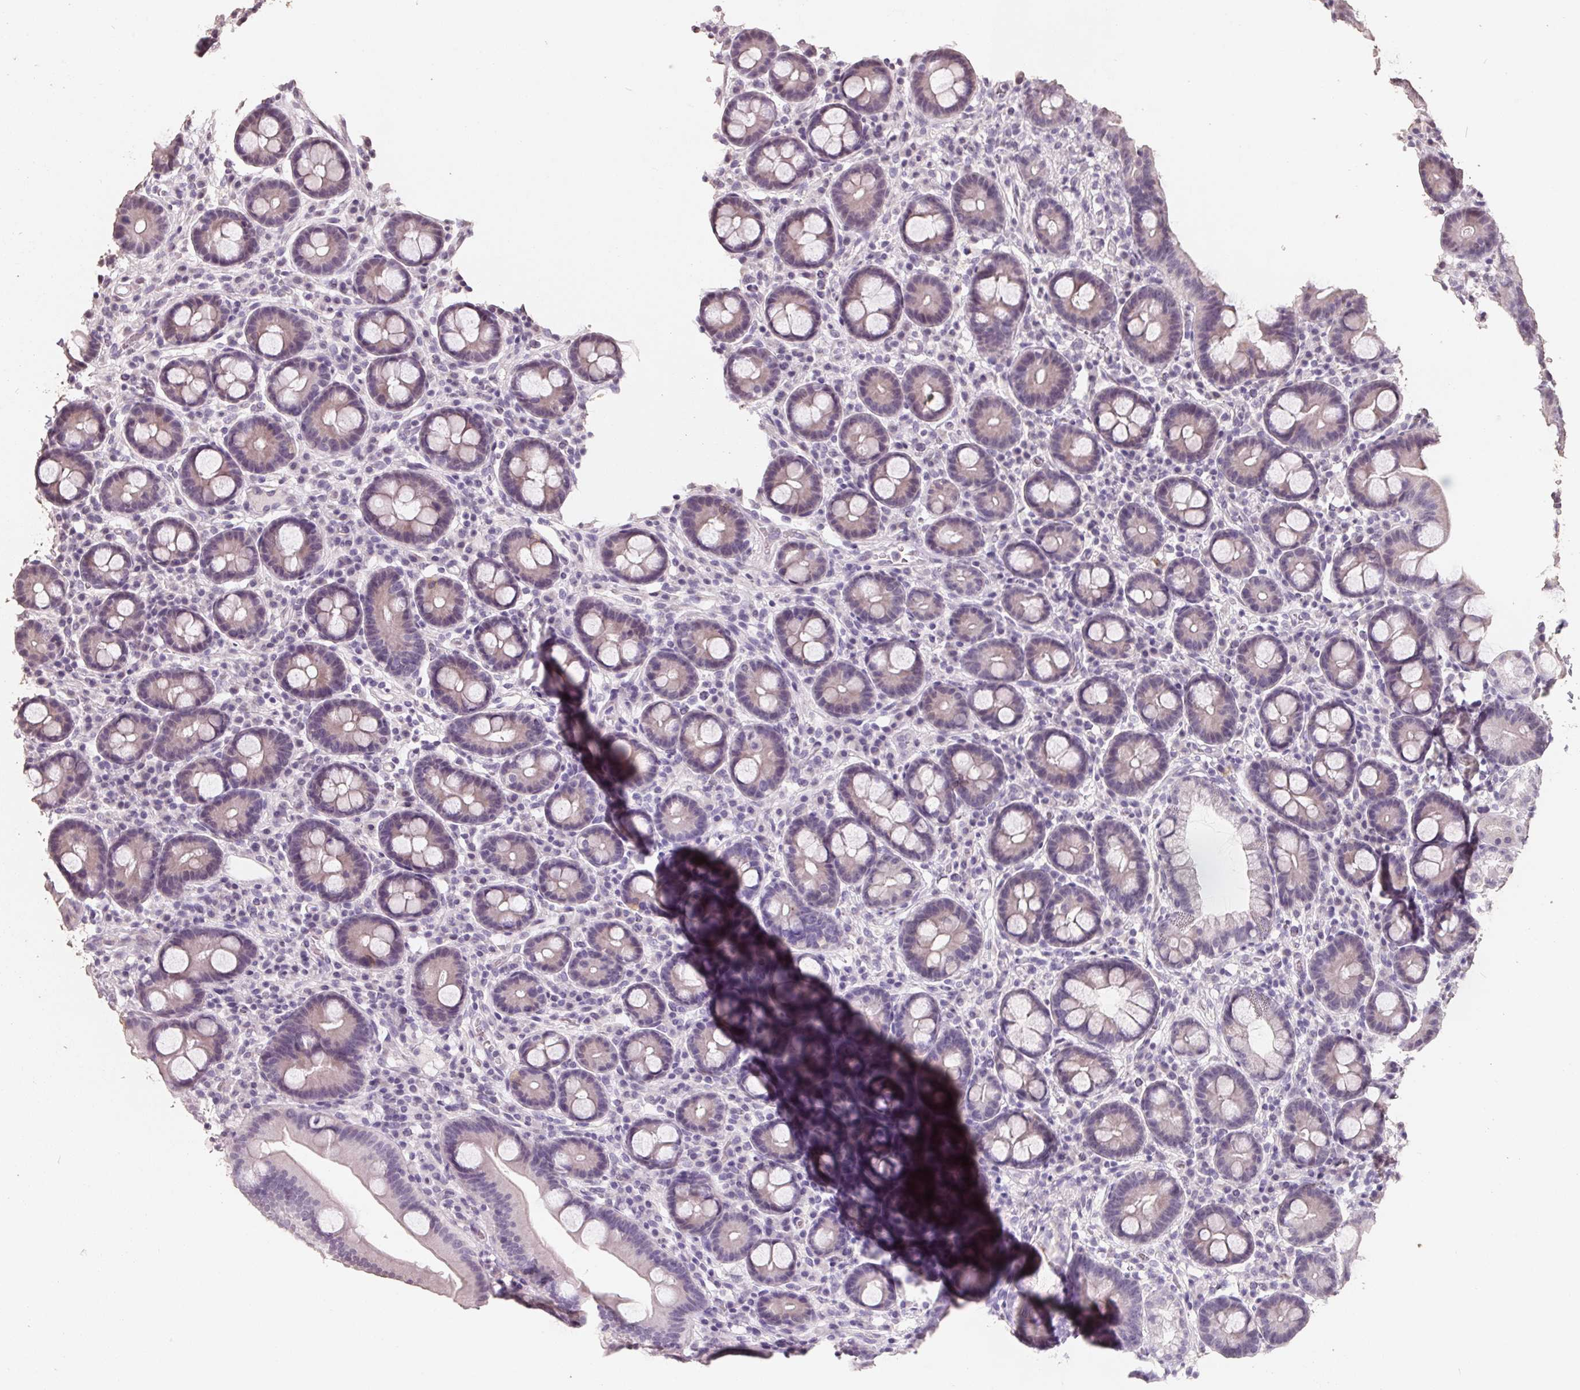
{"staining": {"intensity": "weak", "quantity": "<25%", "location": "cytoplasmic/membranous,nuclear"}, "tissue": "duodenum", "cell_type": "Glandular cells", "image_type": "normal", "snomed": [{"axis": "morphology", "description": "Normal tissue, NOS"}, {"axis": "topography", "description": "Pancreas"}, {"axis": "topography", "description": "Duodenum"}], "caption": "Duodenum was stained to show a protein in brown. There is no significant expression in glandular cells. Nuclei are stained in blue.", "gene": "FTCD", "patient": {"sex": "male", "age": 59}}